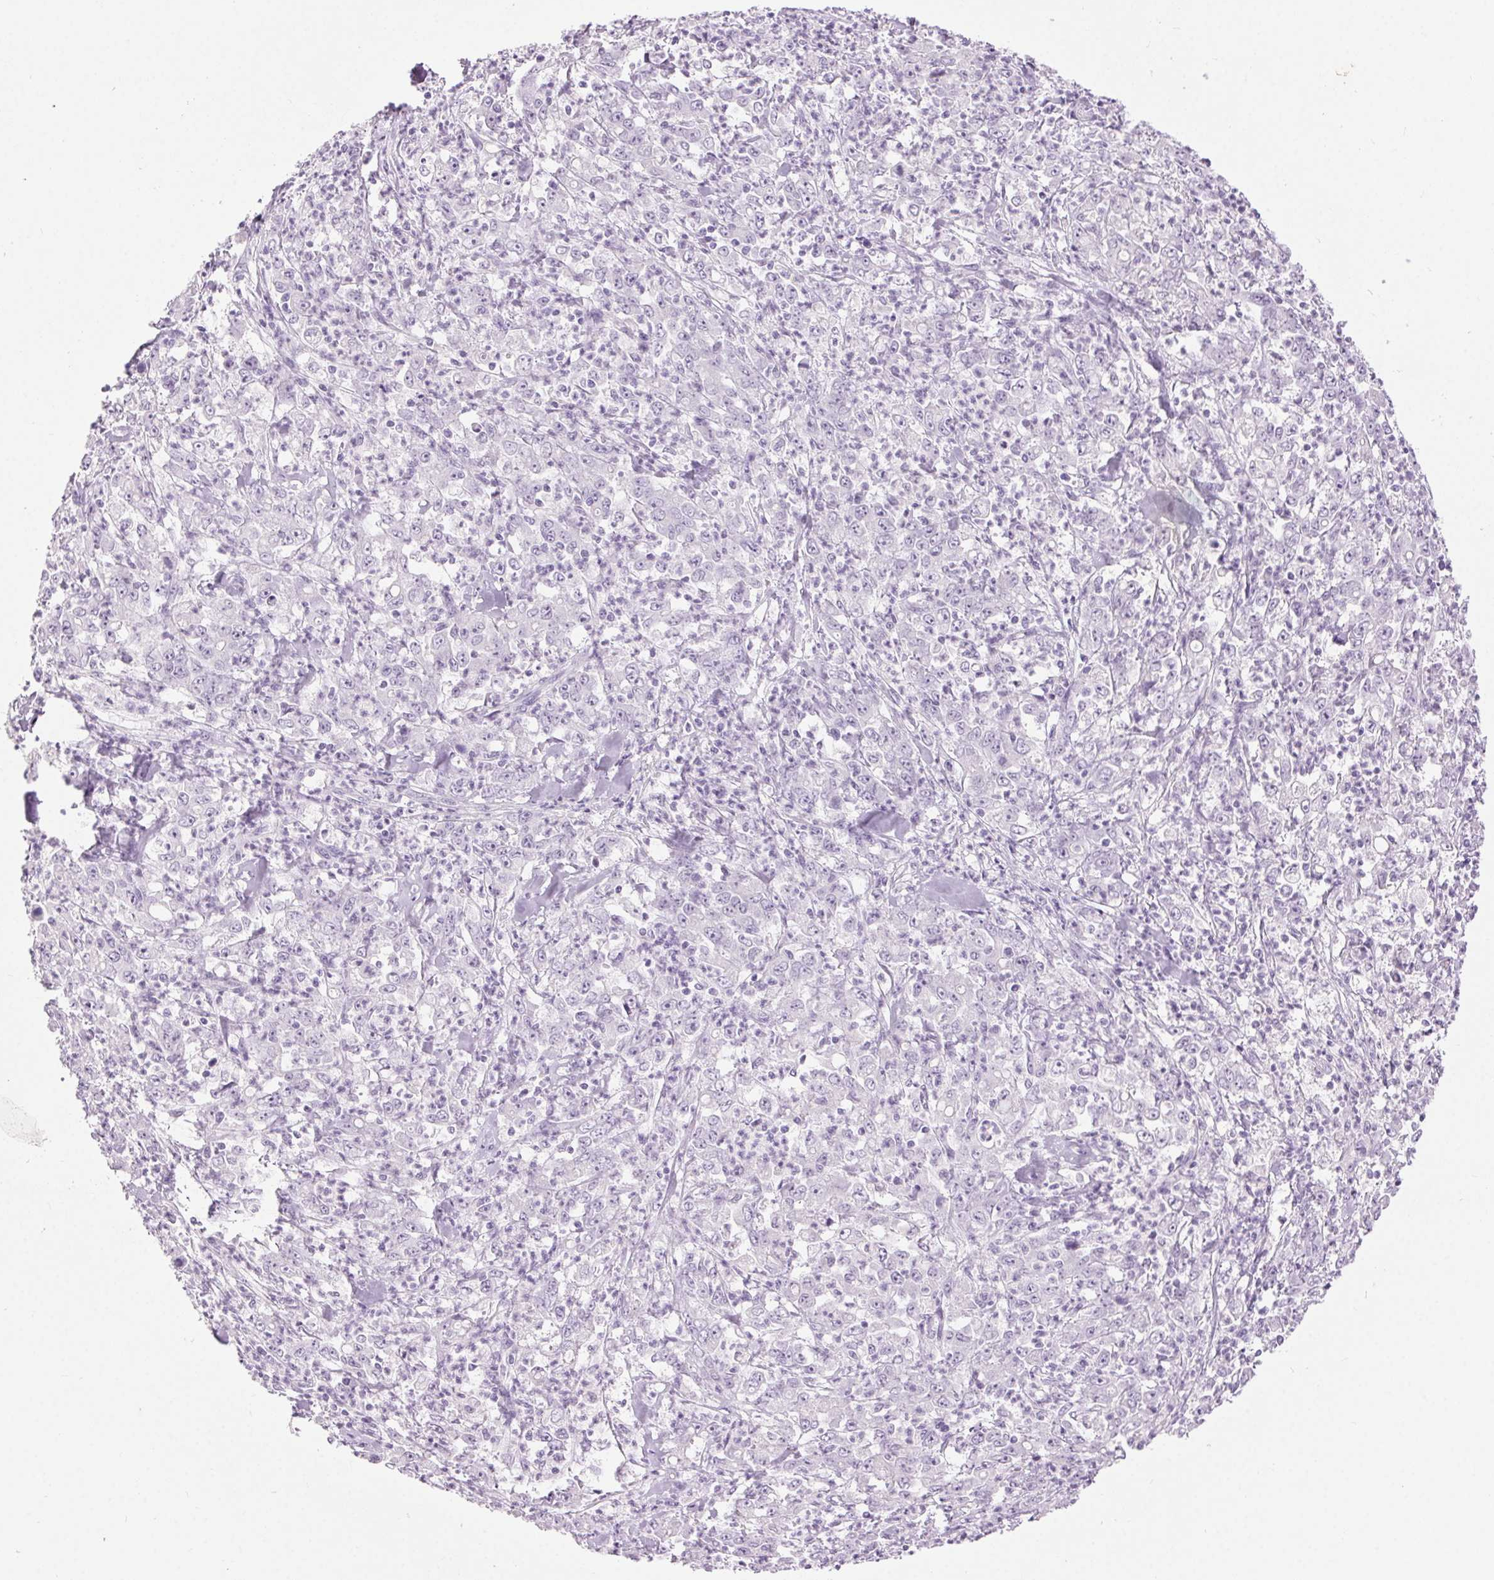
{"staining": {"intensity": "negative", "quantity": "none", "location": "none"}, "tissue": "stomach cancer", "cell_type": "Tumor cells", "image_type": "cancer", "snomed": [{"axis": "morphology", "description": "Adenocarcinoma, NOS"}, {"axis": "topography", "description": "Stomach, lower"}], "caption": "Histopathology image shows no protein staining in tumor cells of stomach cancer (adenocarcinoma) tissue. (Brightfield microscopy of DAB immunohistochemistry (IHC) at high magnification).", "gene": "BEND2", "patient": {"sex": "female", "age": 71}}